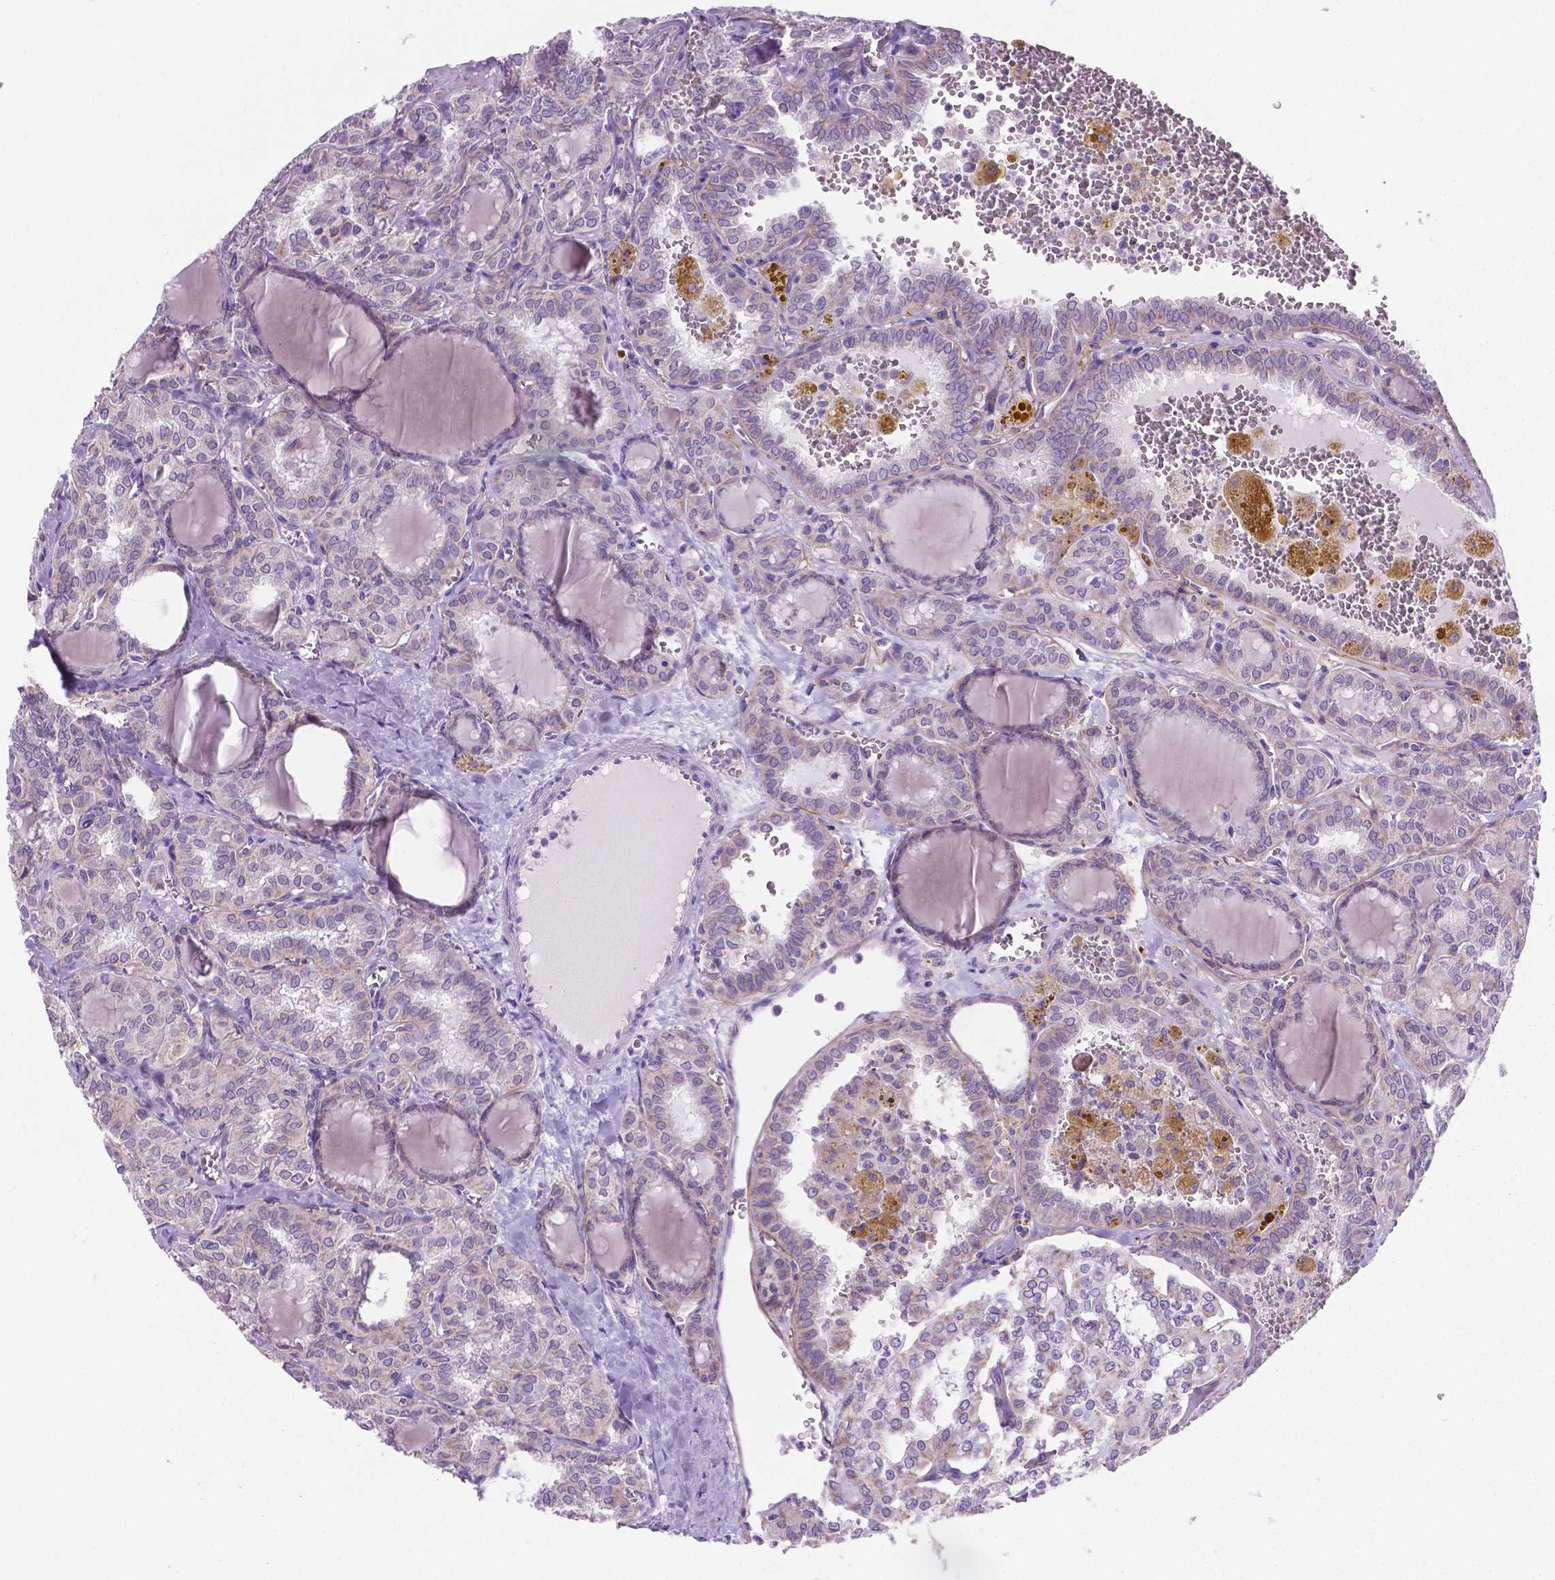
{"staining": {"intensity": "negative", "quantity": "none", "location": "none"}, "tissue": "thyroid cancer", "cell_type": "Tumor cells", "image_type": "cancer", "snomed": [{"axis": "morphology", "description": "Papillary adenocarcinoma, NOS"}, {"axis": "topography", "description": "Thyroid gland"}], "caption": "This is an IHC image of papillary adenocarcinoma (thyroid). There is no staining in tumor cells.", "gene": "CSPG5", "patient": {"sex": "female", "age": 41}}